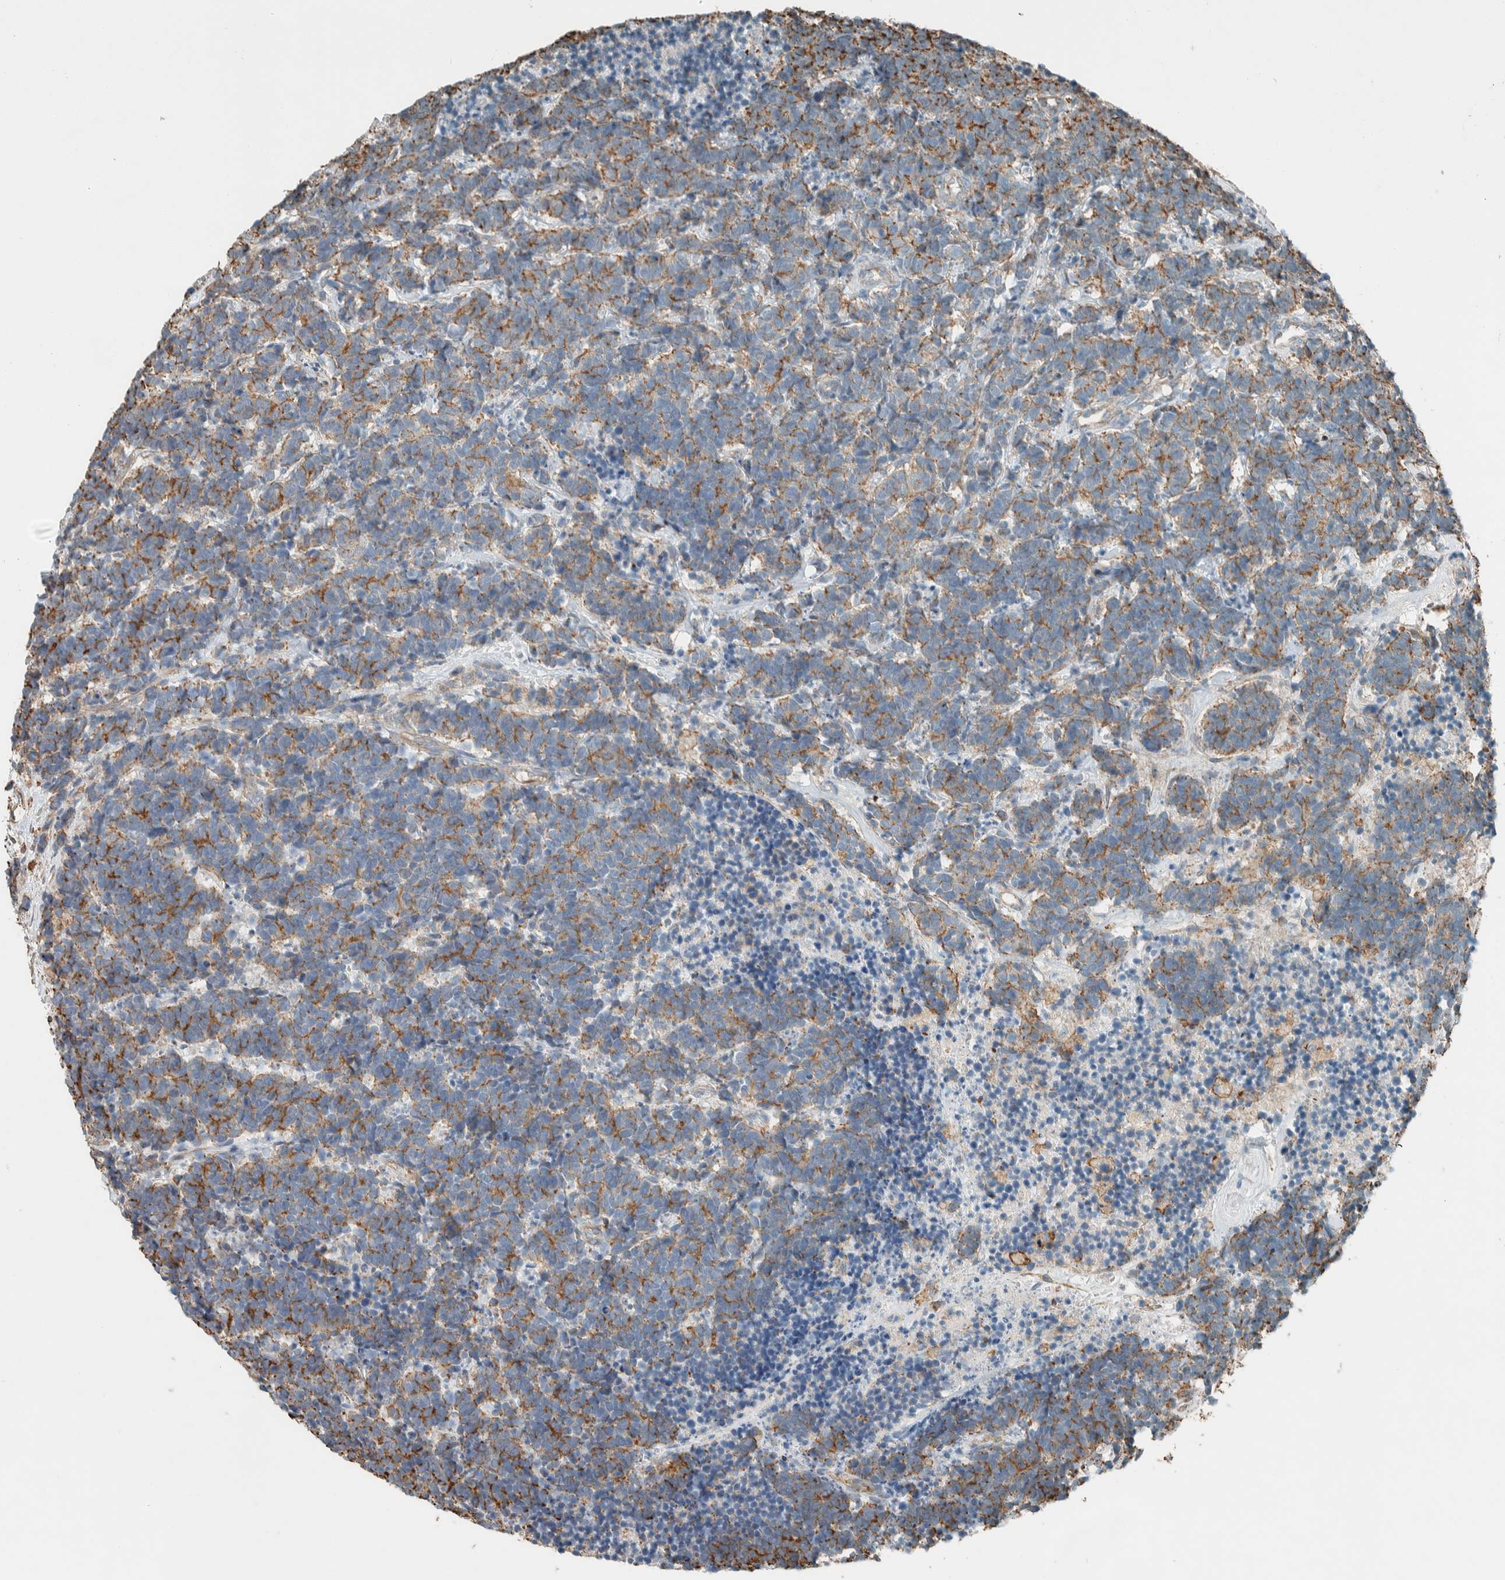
{"staining": {"intensity": "moderate", "quantity": ">75%", "location": "cytoplasmic/membranous"}, "tissue": "carcinoid", "cell_type": "Tumor cells", "image_type": "cancer", "snomed": [{"axis": "morphology", "description": "Carcinoma, NOS"}, {"axis": "morphology", "description": "Carcinoid, malignant, NOS"}, {"axis": "topography", "description": "Urinary bladder"}], "caption": "Tumor cells exhibit moderate cytoplasmic/membranous staining in about >75% of cells in carcinoid. Ihc stains the protein in brown and the nuclei are stained blue.", "gene": "CTBP2", "patient": {"sex": "male", "age": 57}}